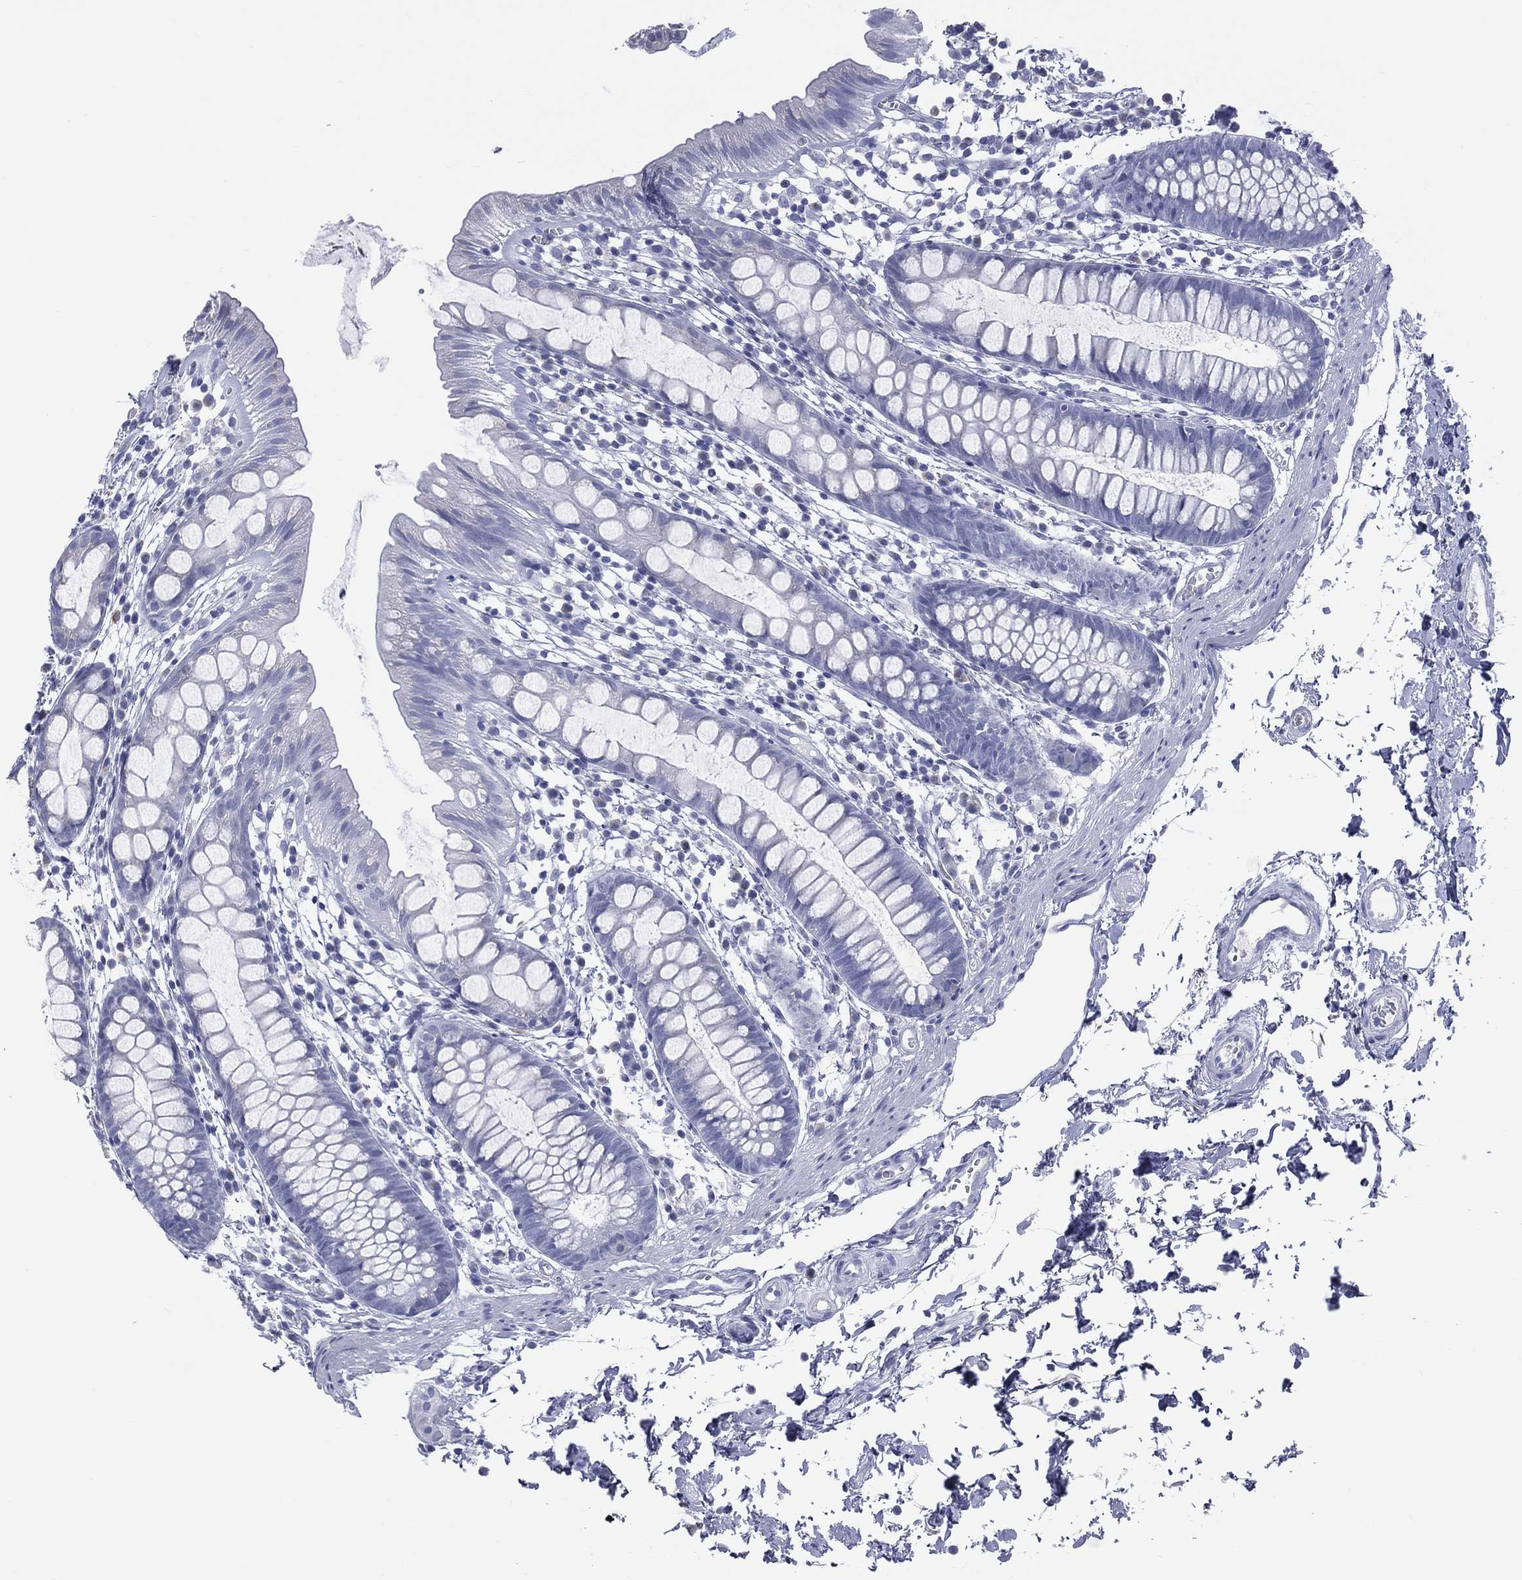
{"staining": {"intensity": "negative", "quantity": "none", "location": "none"}, "tissue": "rectum", "cell_type": "Glandular cells", "image_type": "normal", "snomed": [{"axis": "morphology", "description": "Normal tissue, NOS"}, {"axis": "topography", "description": "Rectum"}], "caption": "This is an IHC image of normal human rectum. There is no staining in glandular cells.", "gene": "MLN", "patient": {"sex": "male", "age": 57}}